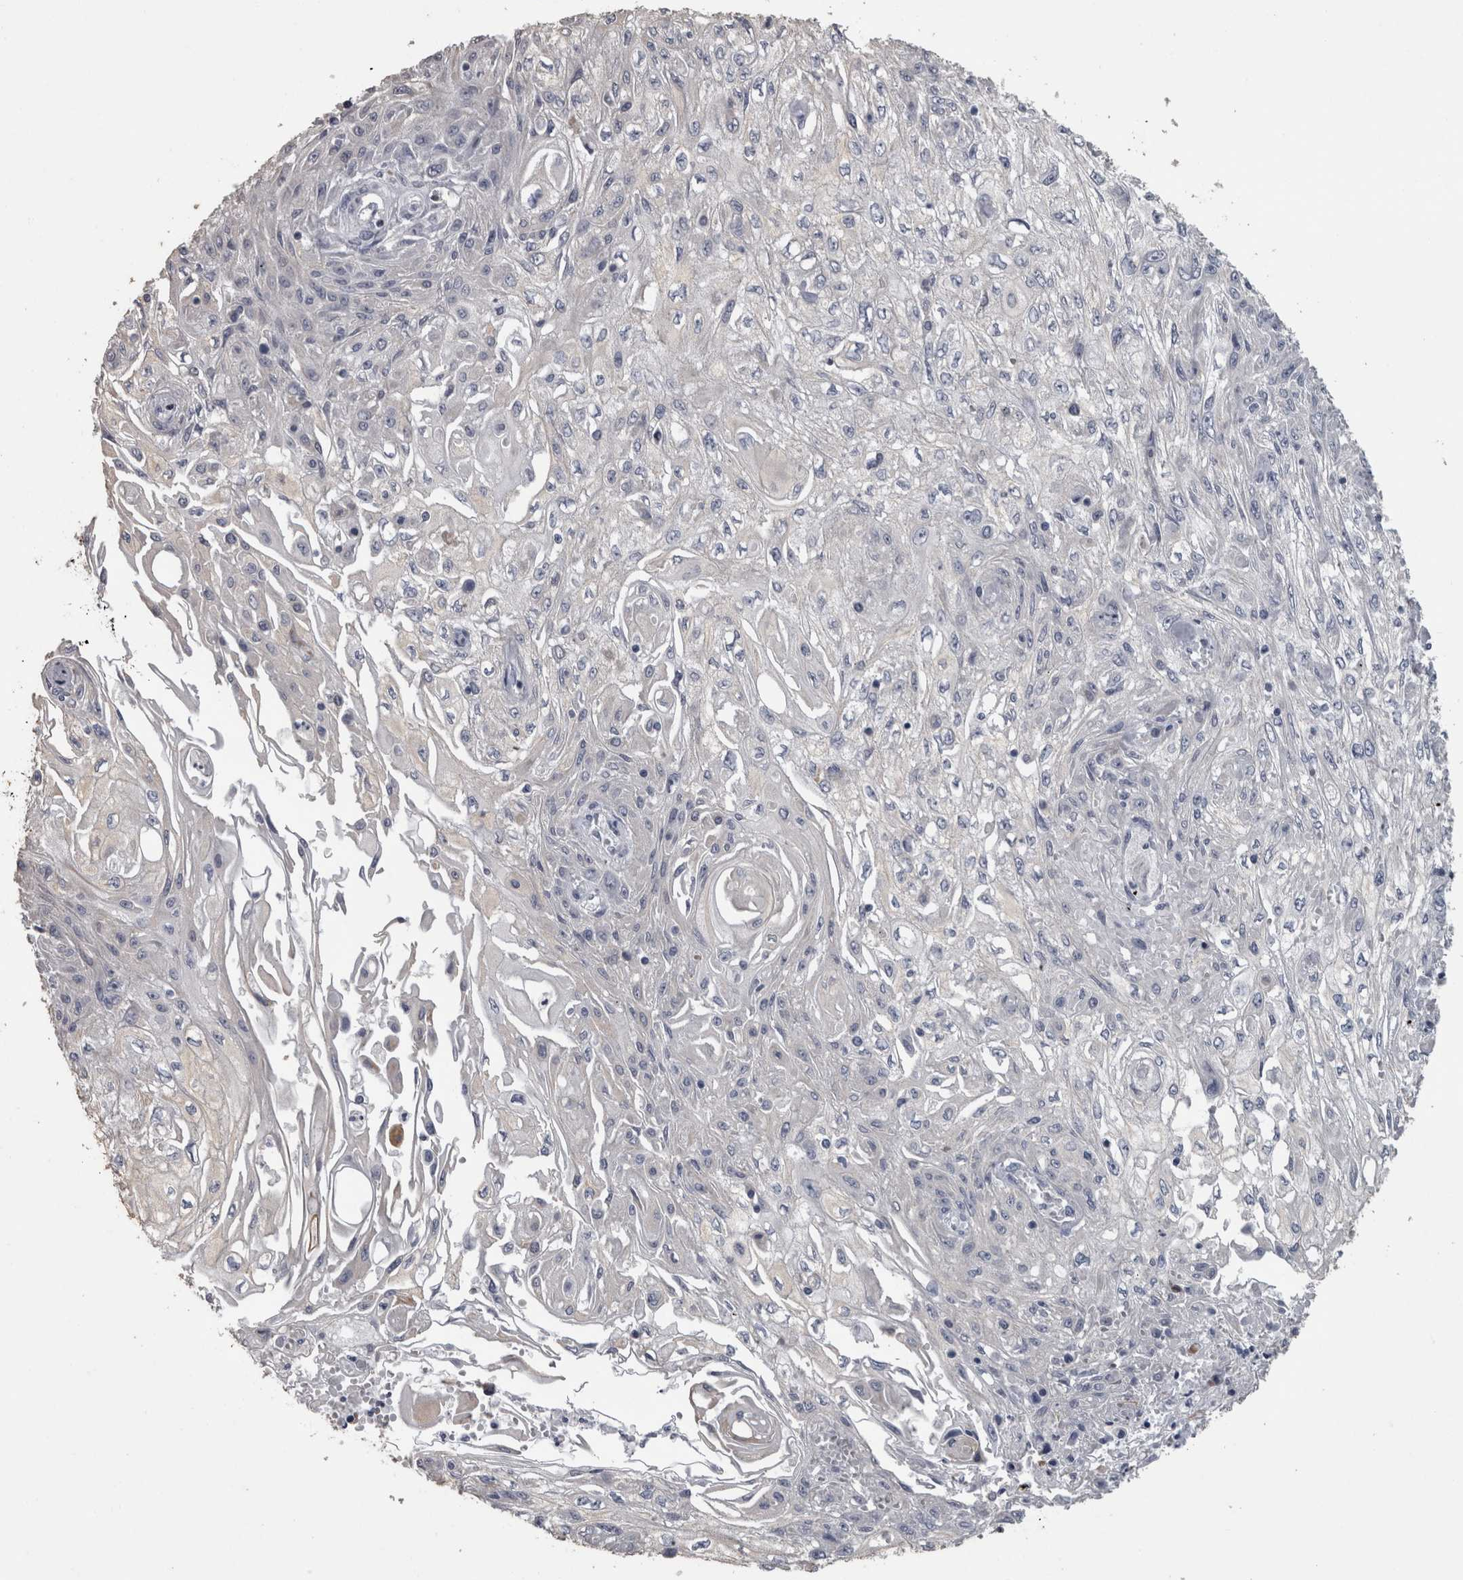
{"staining": {"intensity": "negative", "quantity": "none", "location": "none"}, "tissue": "skin cancer", "cell_type": "Tumor cells", "image_type": "cancer", "snomed": [{"axis": "morphology", "description": "Squamous cell carcinoma, NOS"}, {"axis": "morphology", "description": "Squamous cell carcinoma, metastatic, NOS"}, {"axis": "topography", "description": "Skin"}, {"axis": "topography", "description": "Lymph node"}], "caption": "The immunohistochemistry image has no significant positivity in tumor cells of skin squamous cell carcinoma tissue.", "gene": "EFEMP2", "patient": {"sex": "male", "age": 75}}